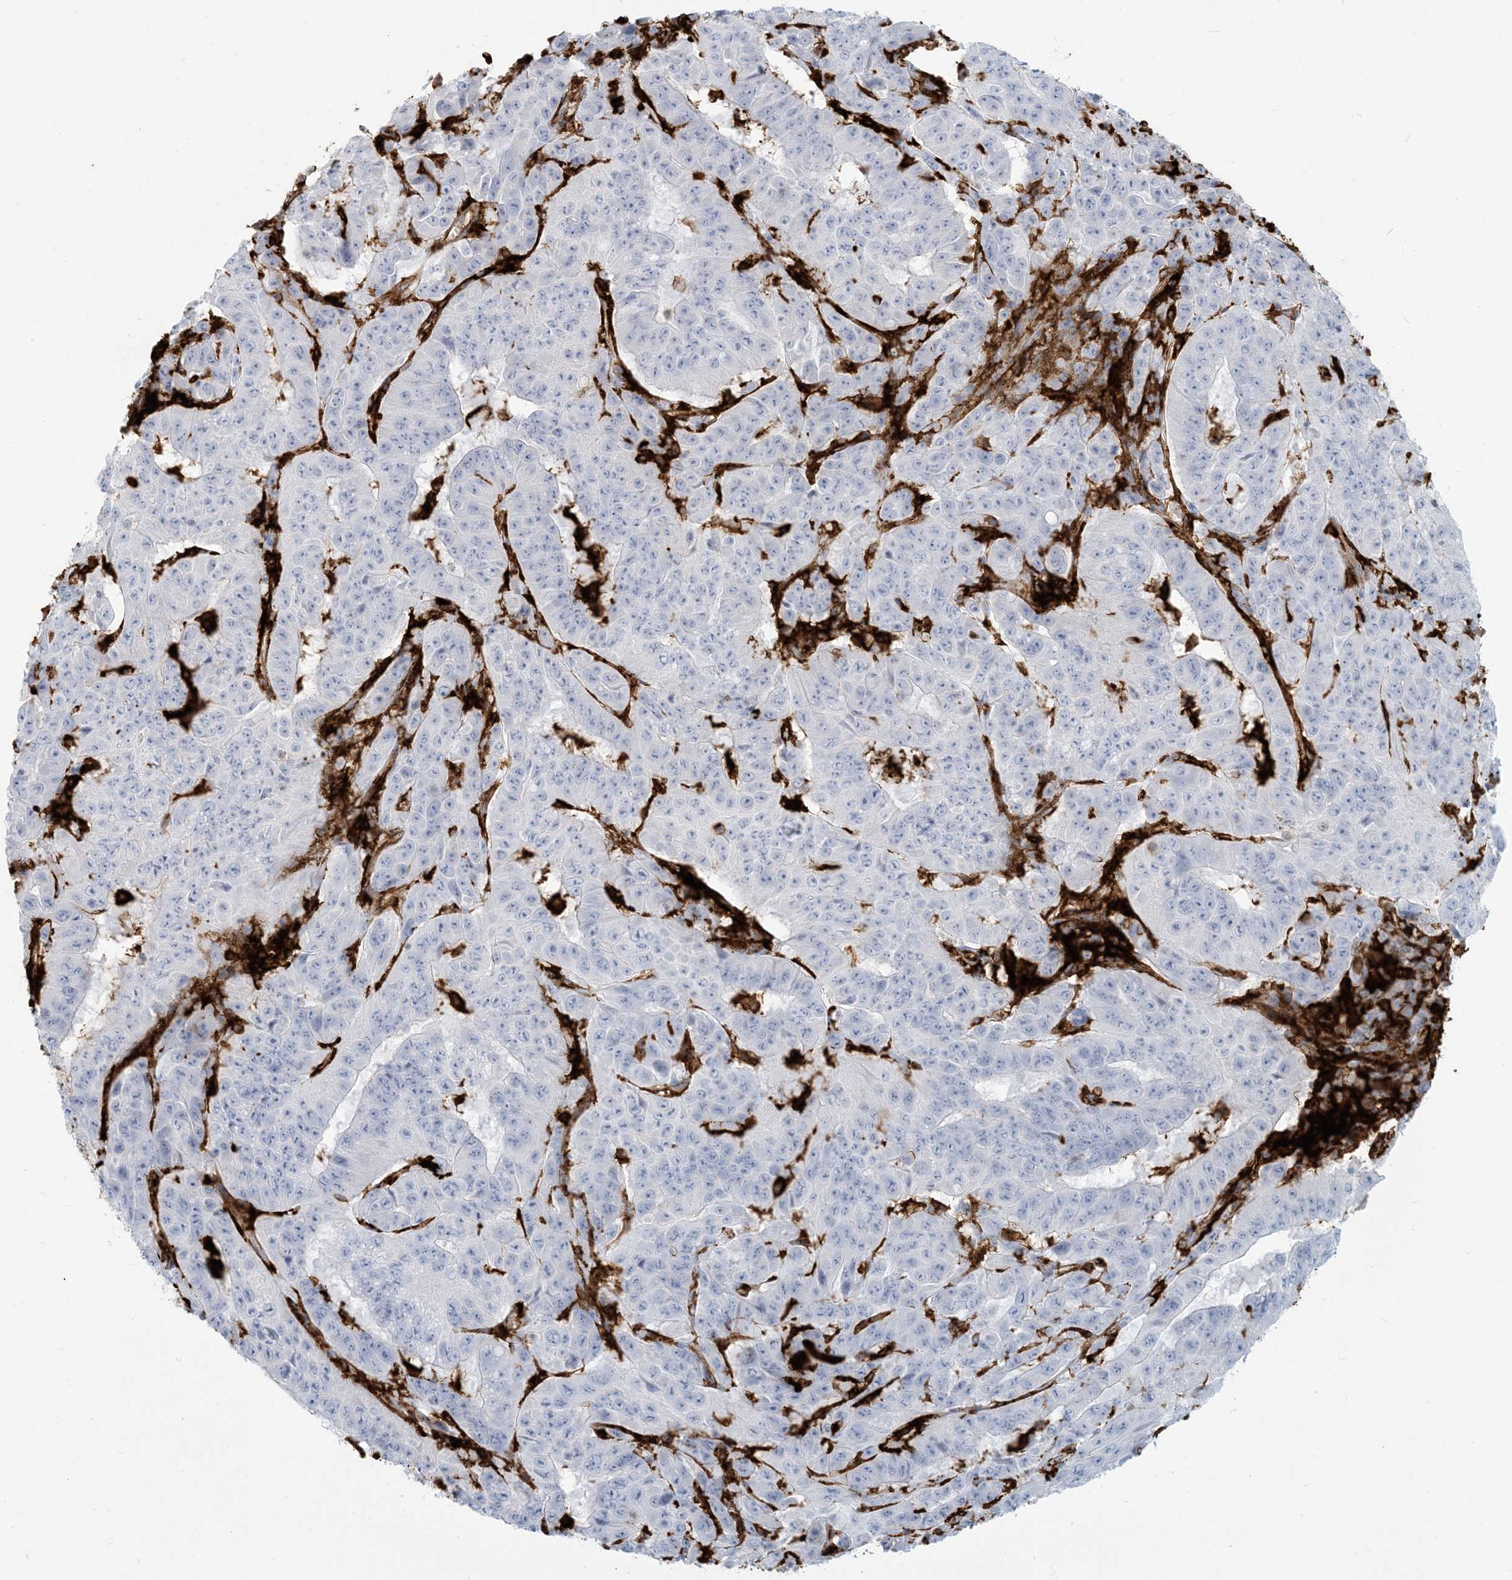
{"staining": {"intensity": "negative", "quantity": "none", "location": "none"}, "tissue": "pancreatic cancer", "cell_type": "Tumor cells", "image_type": "cancer", "snomed": [{"axis": "morphology", "description": "Adenocarcinoma, NOS"}, {"axis": "topography", "description": "Pancreas"}], "caption": "Tumor cells are negative for brown protein staining in adenocarcinoma (pancreatic).", "gene": "HLA-DRB1", "patient": {"sex": "male", "age": 63}}